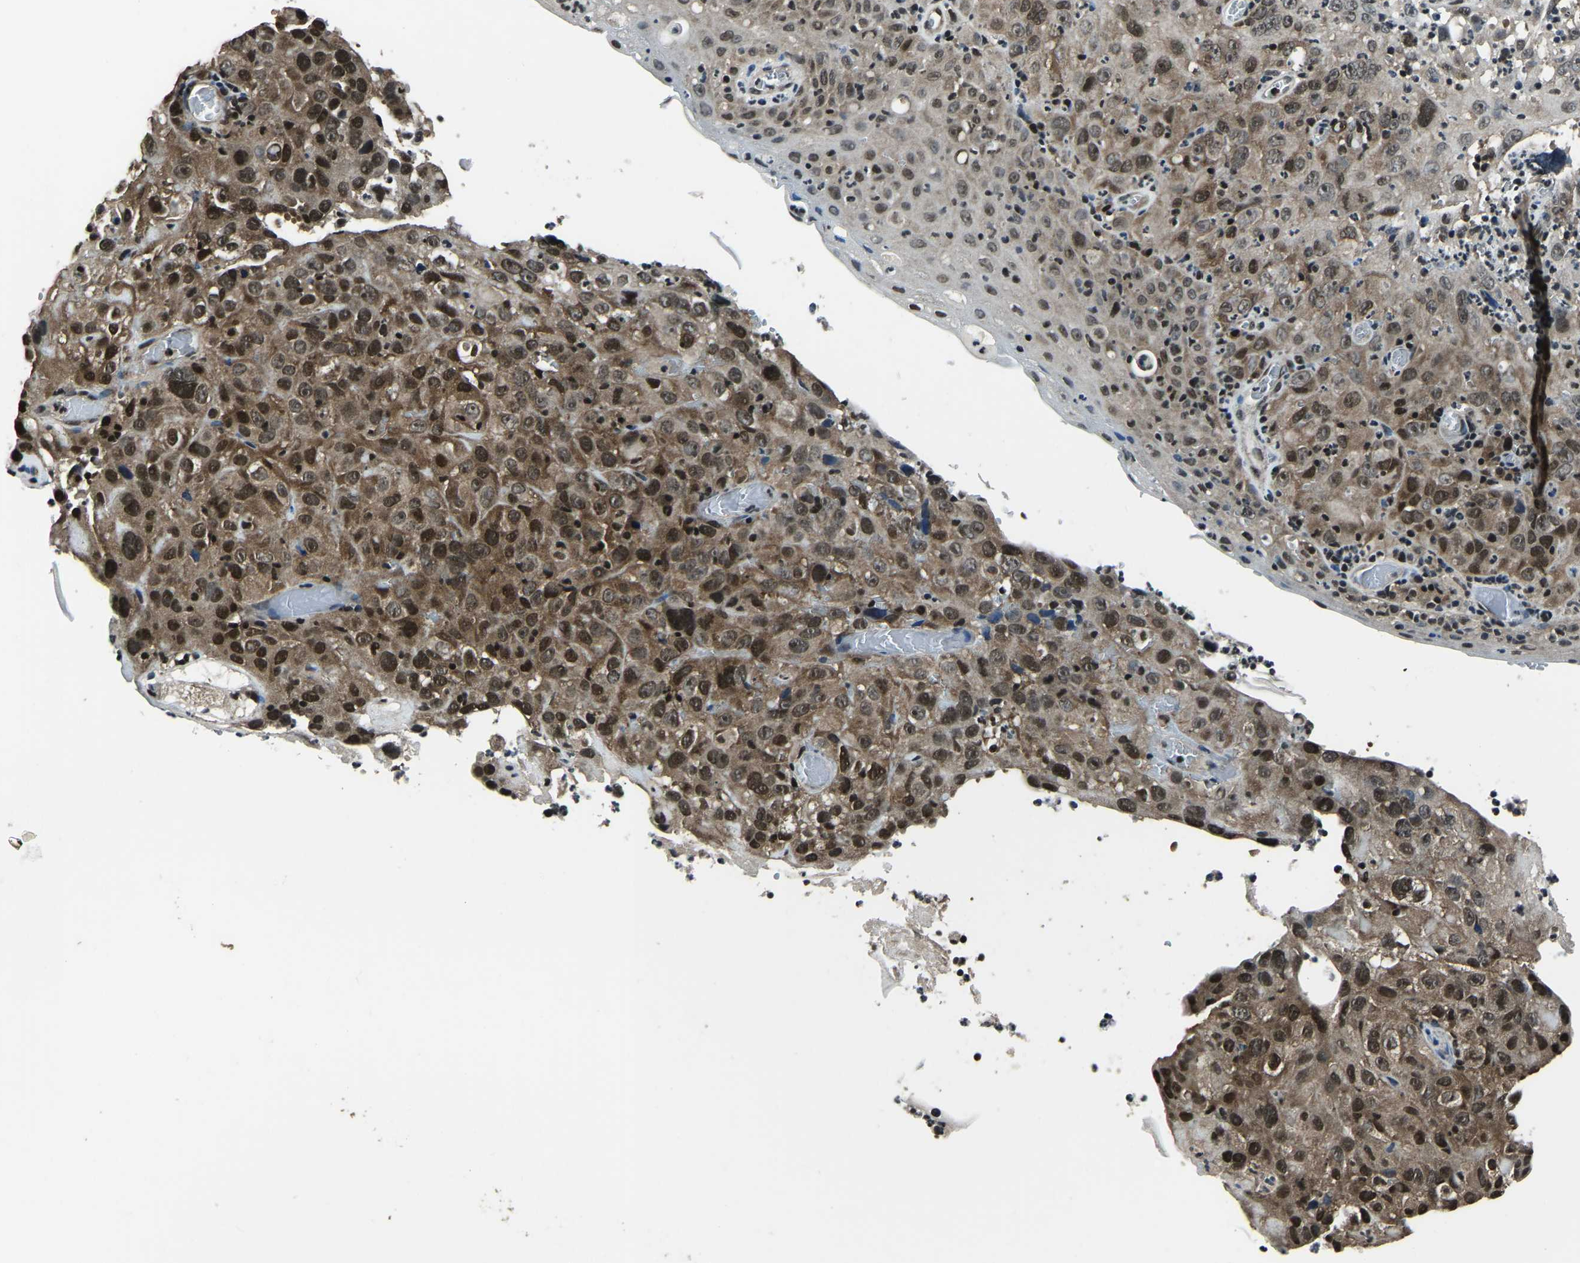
{"staining": {"intensity": "moderate", "quantity": "<25%", "location": "cytoplasmic/membranous,nuclear"}, "tissue": "cervical cancer", "cell_type": "Tumor cells", "image_type": "cancer", "snomed": [{"axis": "morphology", "description": "Squamous cell carcinoma, NOS"}, {"axis": "topography", "description": "Cervix"}], "caption": "Brown immunohistochemical staining in human cervical cancer reveals moderate cytoplasmic/membranous and nuclear staining in approximately <25% of tumor cells.", "gene": "ANKIB1", "patient": {"sex": "female", "age": 32}}